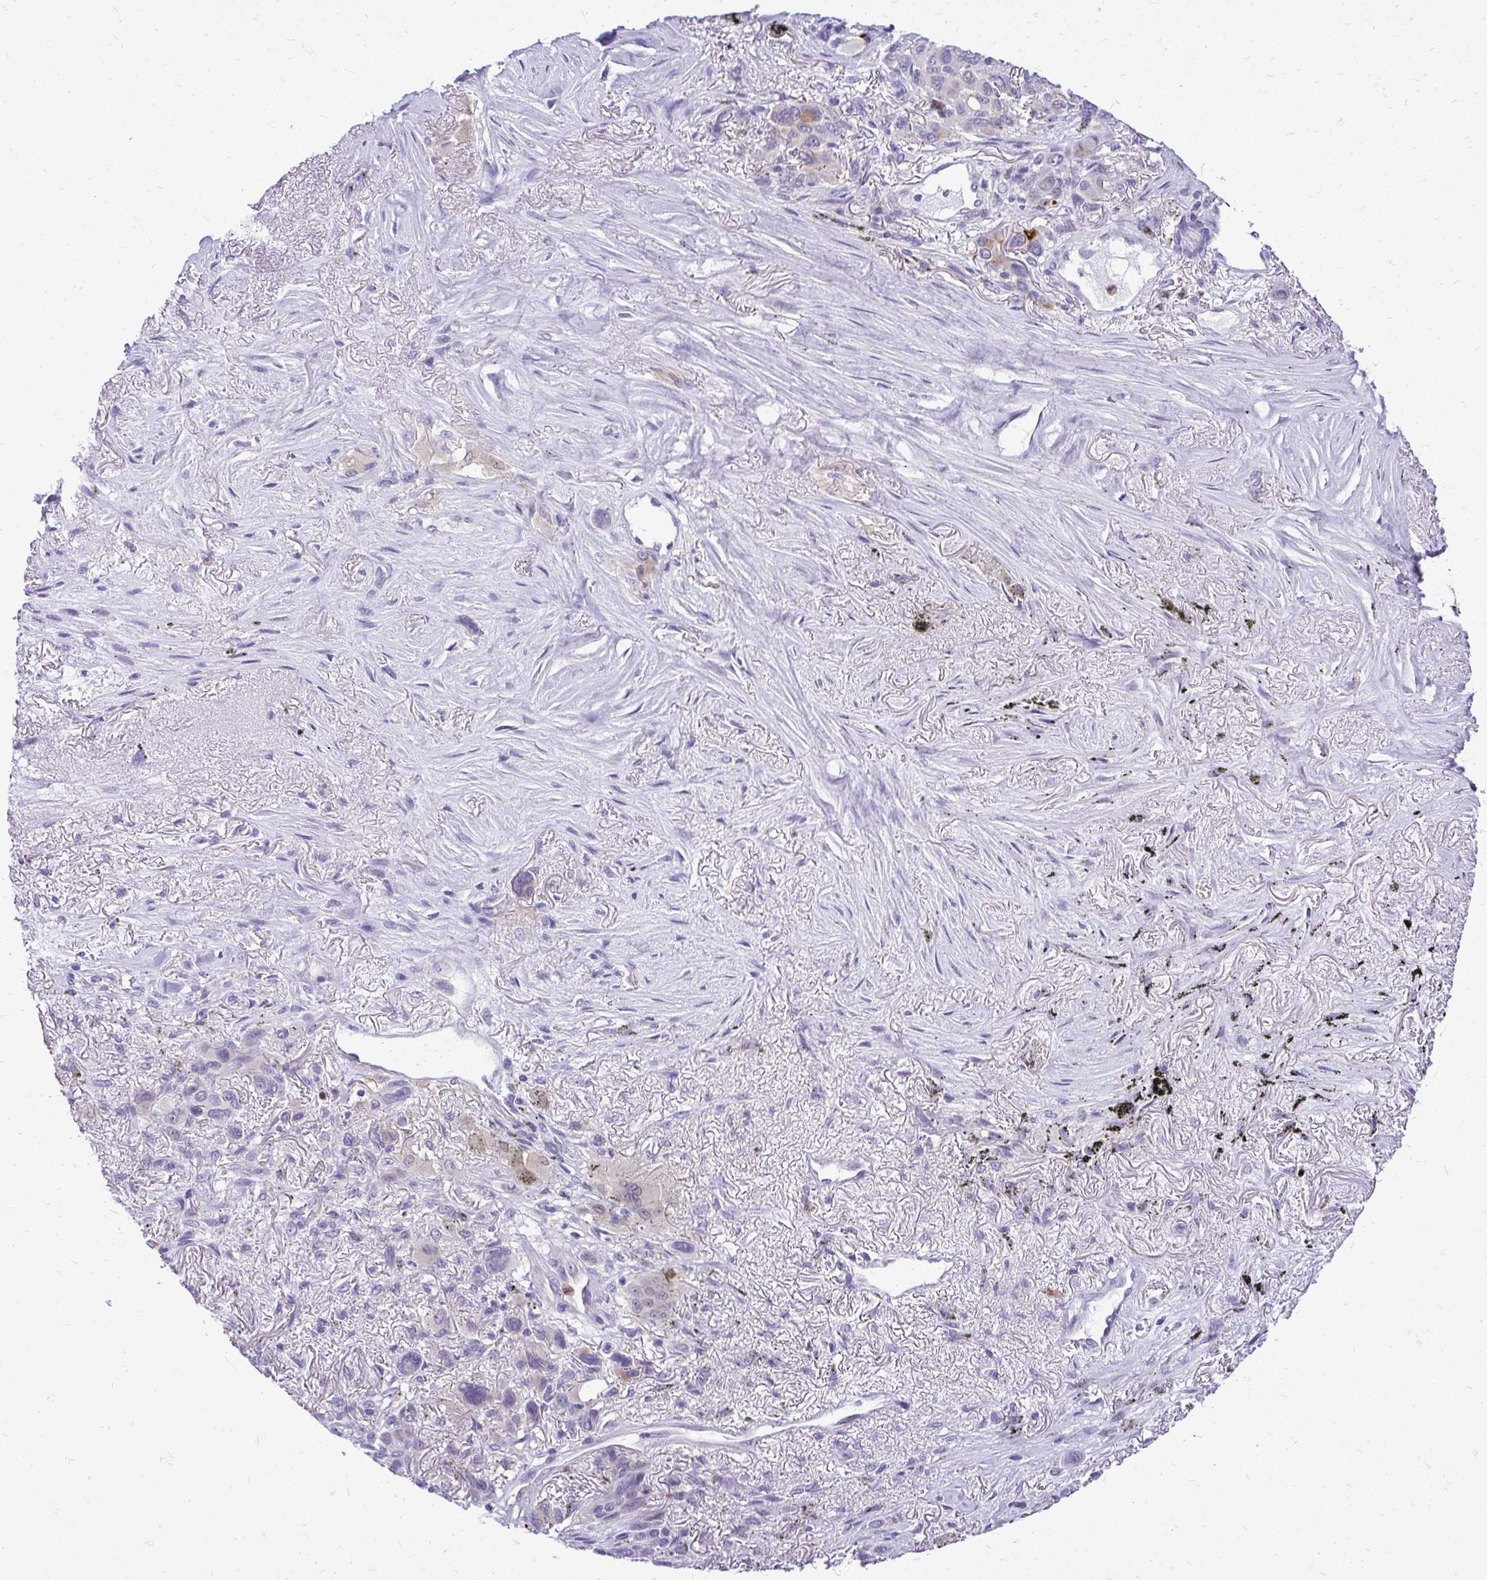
{"staining": {"intensity": "strong", "quantity": "<25%", "location": "cytoplasmic/membranous"}, "tissue": "melanoma", "cell_type": "Tumor cells", "image_type": "cancer", "snomed": [{"axis": "morphology", "description": "Malignant melanoma, Metastatic site"}, {"axis": "topography", "description": "Lung"}], "caption": "A photomicrograph showing strong cytoplasmic/membranous positivity in approximately <25% of tumor cells in malignant melanoma (metastatic site), as visualized by brown immunohistochemical staining.", "gene": "ZSWIM9", "patient": {"sex": "male", "age": 48}}